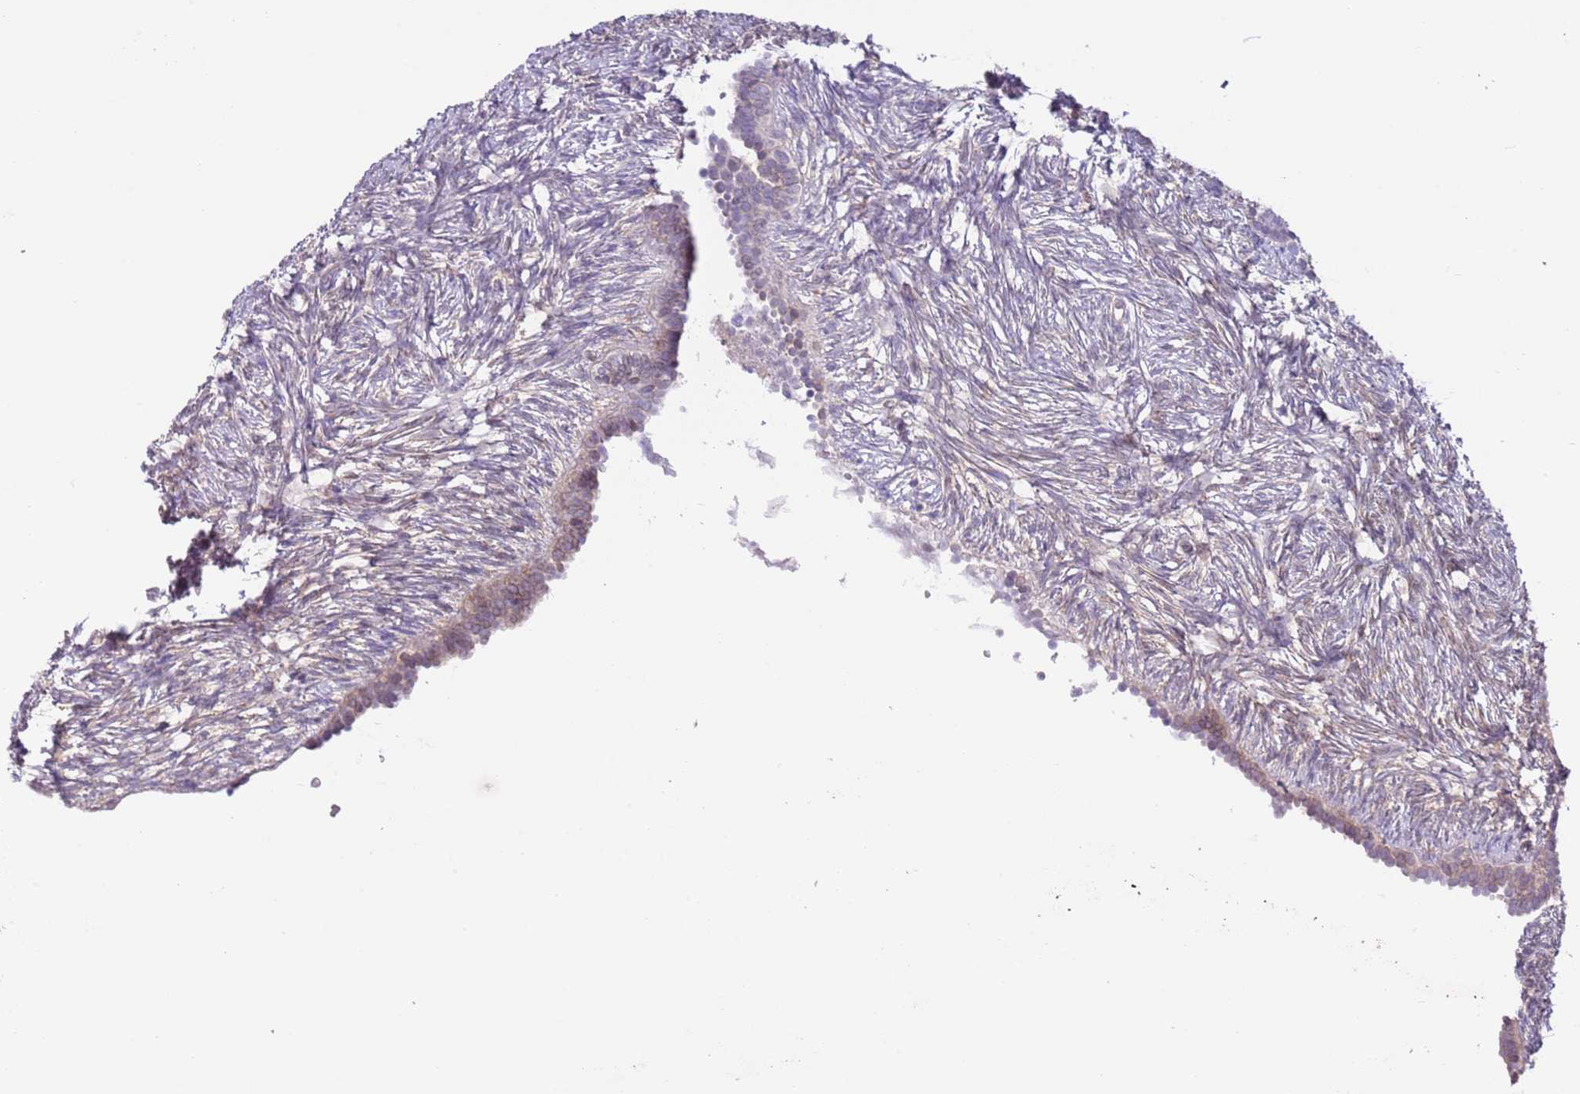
{"staining": {"intensity": "weak", "quantity": "<25%", "location": "cytoplasmic/membranous"}, "tissue": "ovary", "cell_type": "Ovarian stroma cells", "image_type": "normal", "snomed": [{"axis": "morphology", "description": "Normal tissue, NOS"}, {"axis": "topography", "description": "Ovary"}], "caption": "The micrograph shows no significant positivity in ovarian stroma cells of ovary.", "gene": "EBPL", "patient": {"sex": "female", "age": 51}}